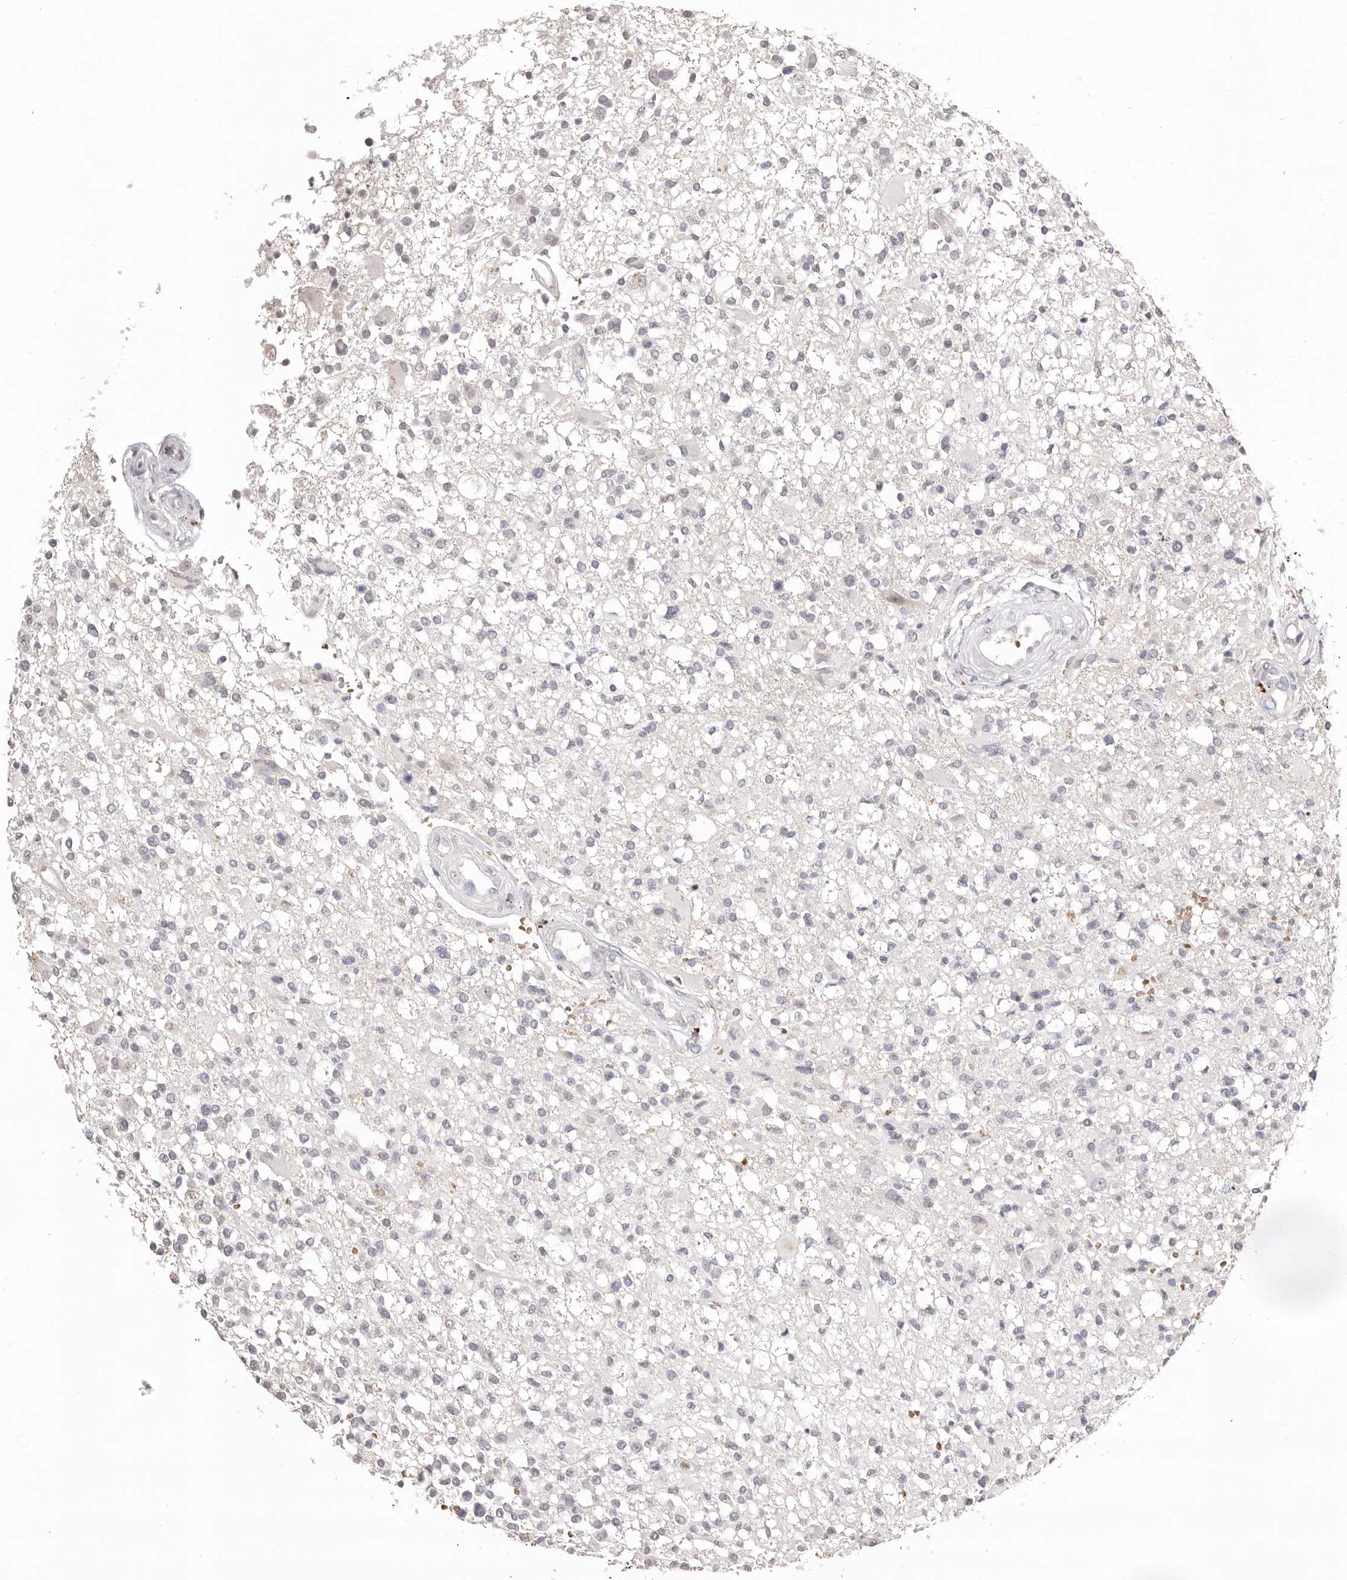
{"staining": {"intensity": "negative", "quantity": "none", "location": "none"}, "tissue": "glioma", "cell_type": "Tumor cells", "image_type": "cancer", "snomed": [{"axis": "morphology", "description": "Glioma, malignant, High grade"}, {"axis": "morphology", "description": "Glioblastoma, NOS"}, {"axis": "topography", "description": "Brain"}], "caption": "Micrograph shows no protein expression in tumor cells of glioma tissue.", "gene": "PCDHB6", "patient": {"sex": "male", "age": 60}}